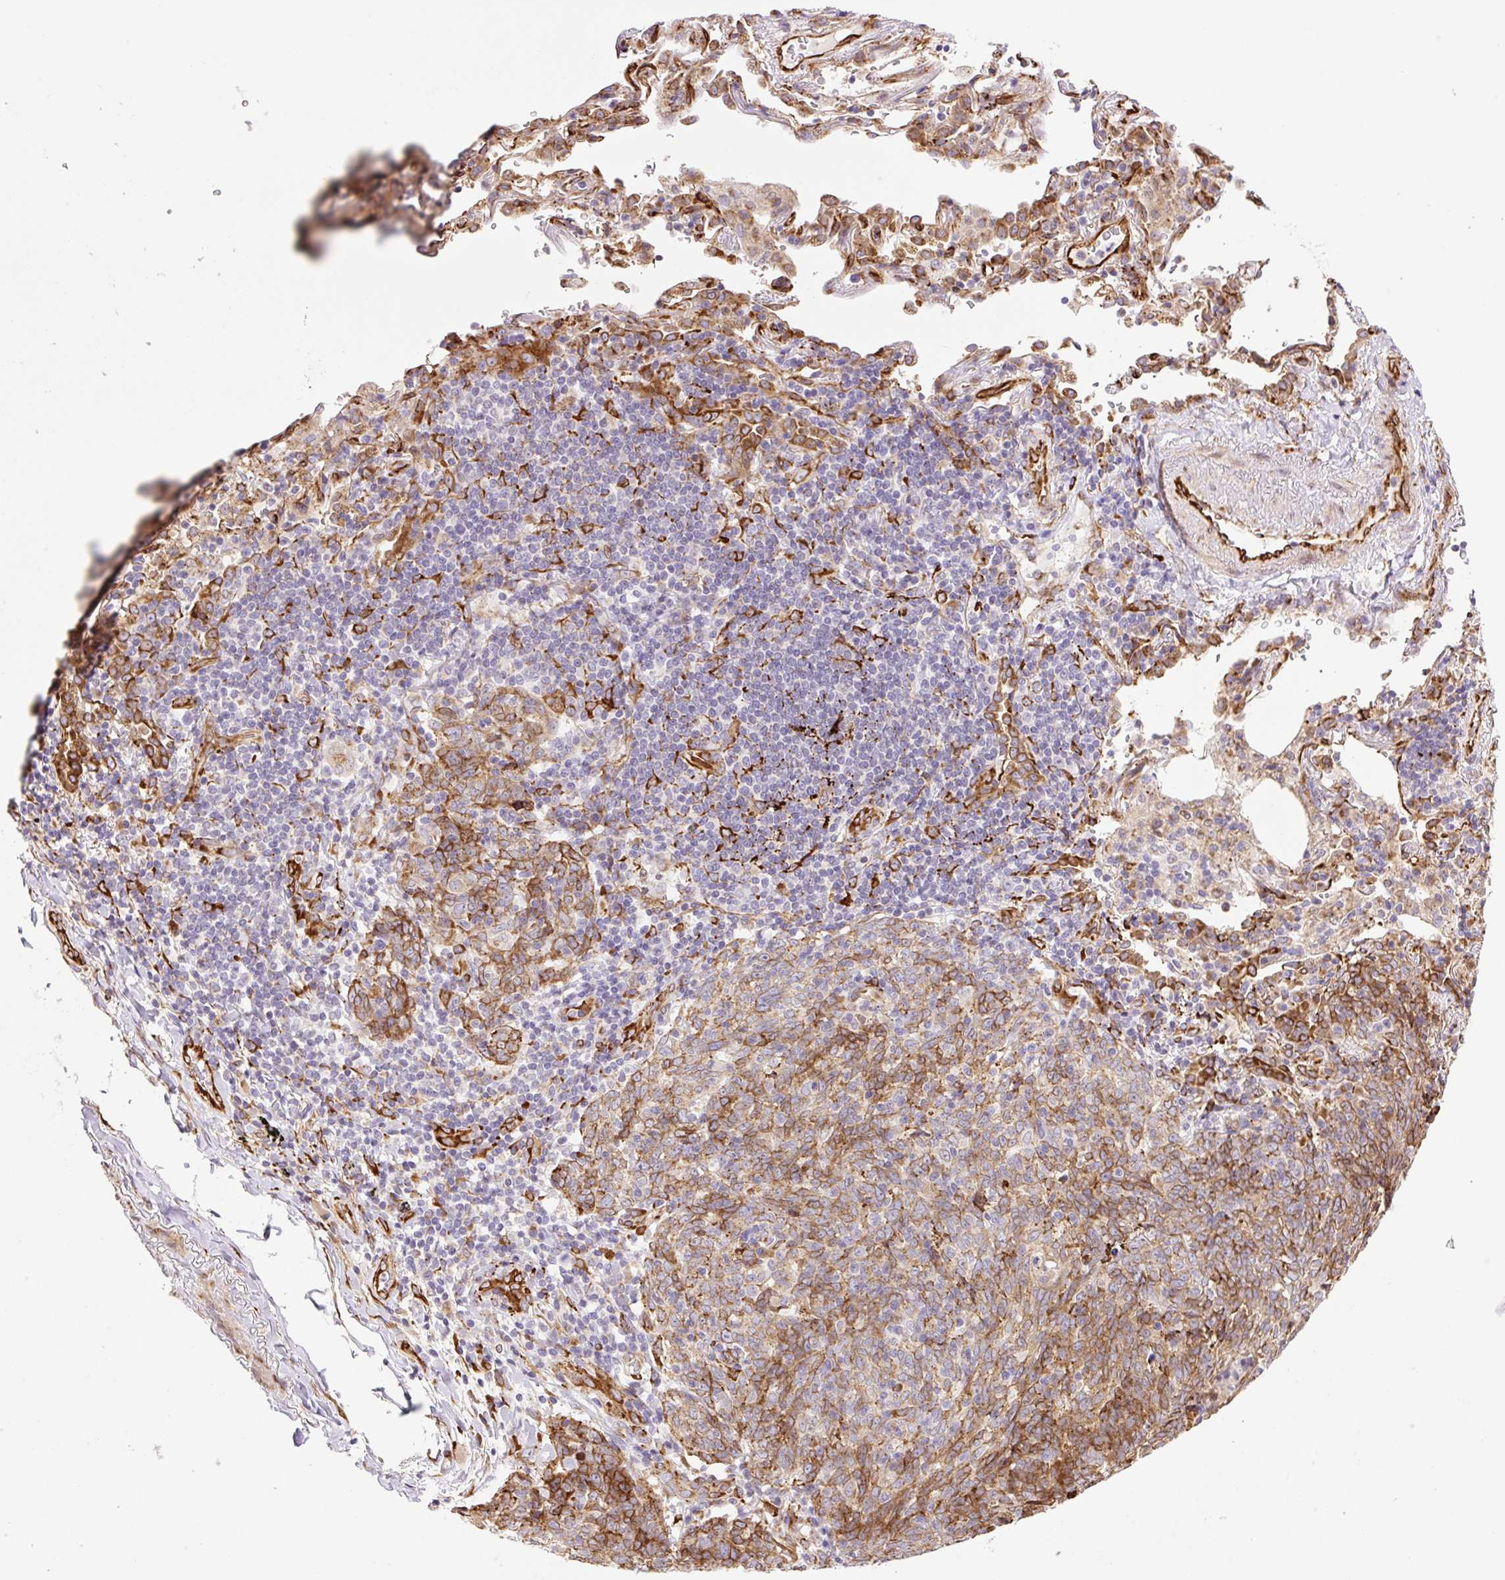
{"staining": {"intensity": "moderate", "quantity": ">75%", "location": "cytoplasmic/membranous"}, "tissue": "lung cancer", "cell_type": "Tumor cells", "image_type": "cancer", "snomed": [{"axis": "morphology", "description": "Squamous cell carcinoma, NOS"}, {"axis": "topography", "description": "Lung"}], "caption": "This histopathology image demonstrates lung cancer stained with IHC to label a protein in brown. The cytoplasmic/membranous of tumor cells show moderate positivity for the protein. Nuclei are counter-stained blue.", "gene": "RAB30", "patient": {"sex": "female", "age": 72}}